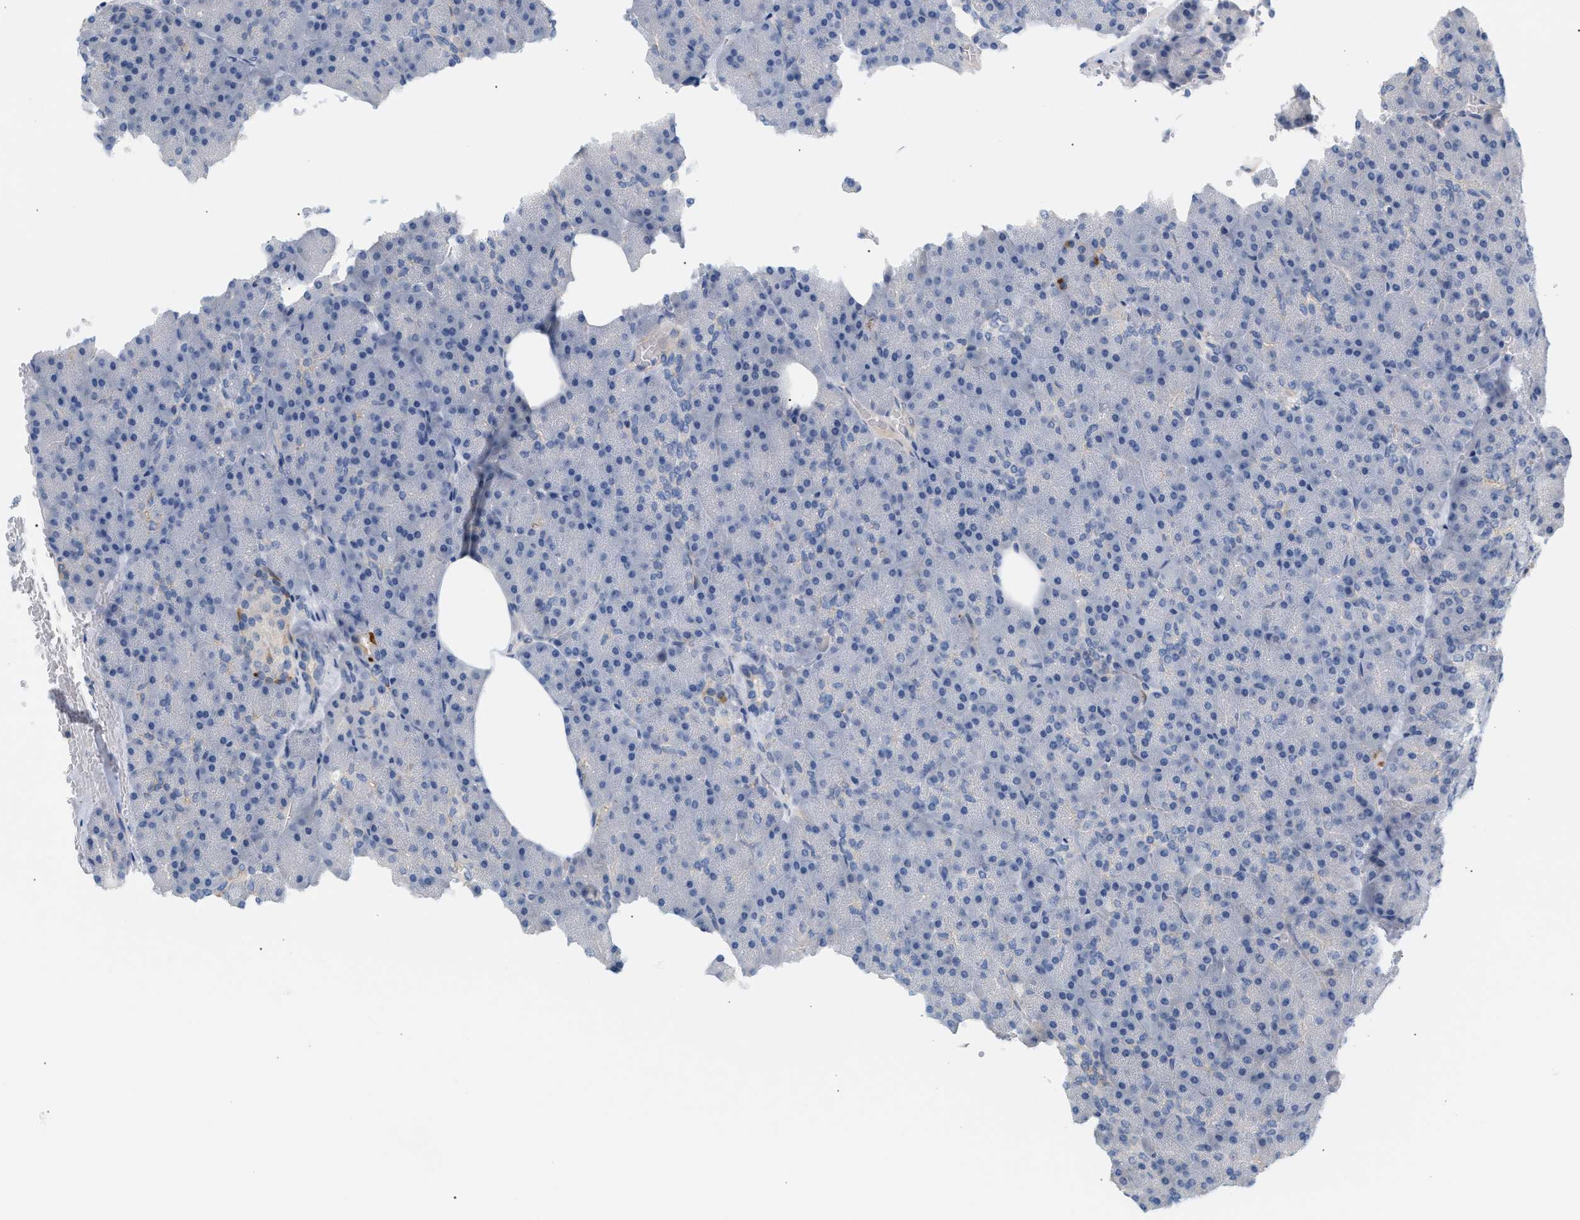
{"staining": {"intensity": "negative", "quantity": "none", "location": "none"}, "tissue": "pancreas", "cell_type": "Exocrine glandular cells", "image_type": "normal", "snomed": [{"axis": "morphology", "description": "Normal tissue, NOS"}, {"axis": "topography", "description": "Pancreas"}], "caption": "This is a image of IHC staining of benign pancreas, which shows no expression in exocrine glandular cells. (DAB immunohistochemistry (IHC), high magnification).", "gene": "LRCH1", "patient": {"sex": "female", "age": 35}}